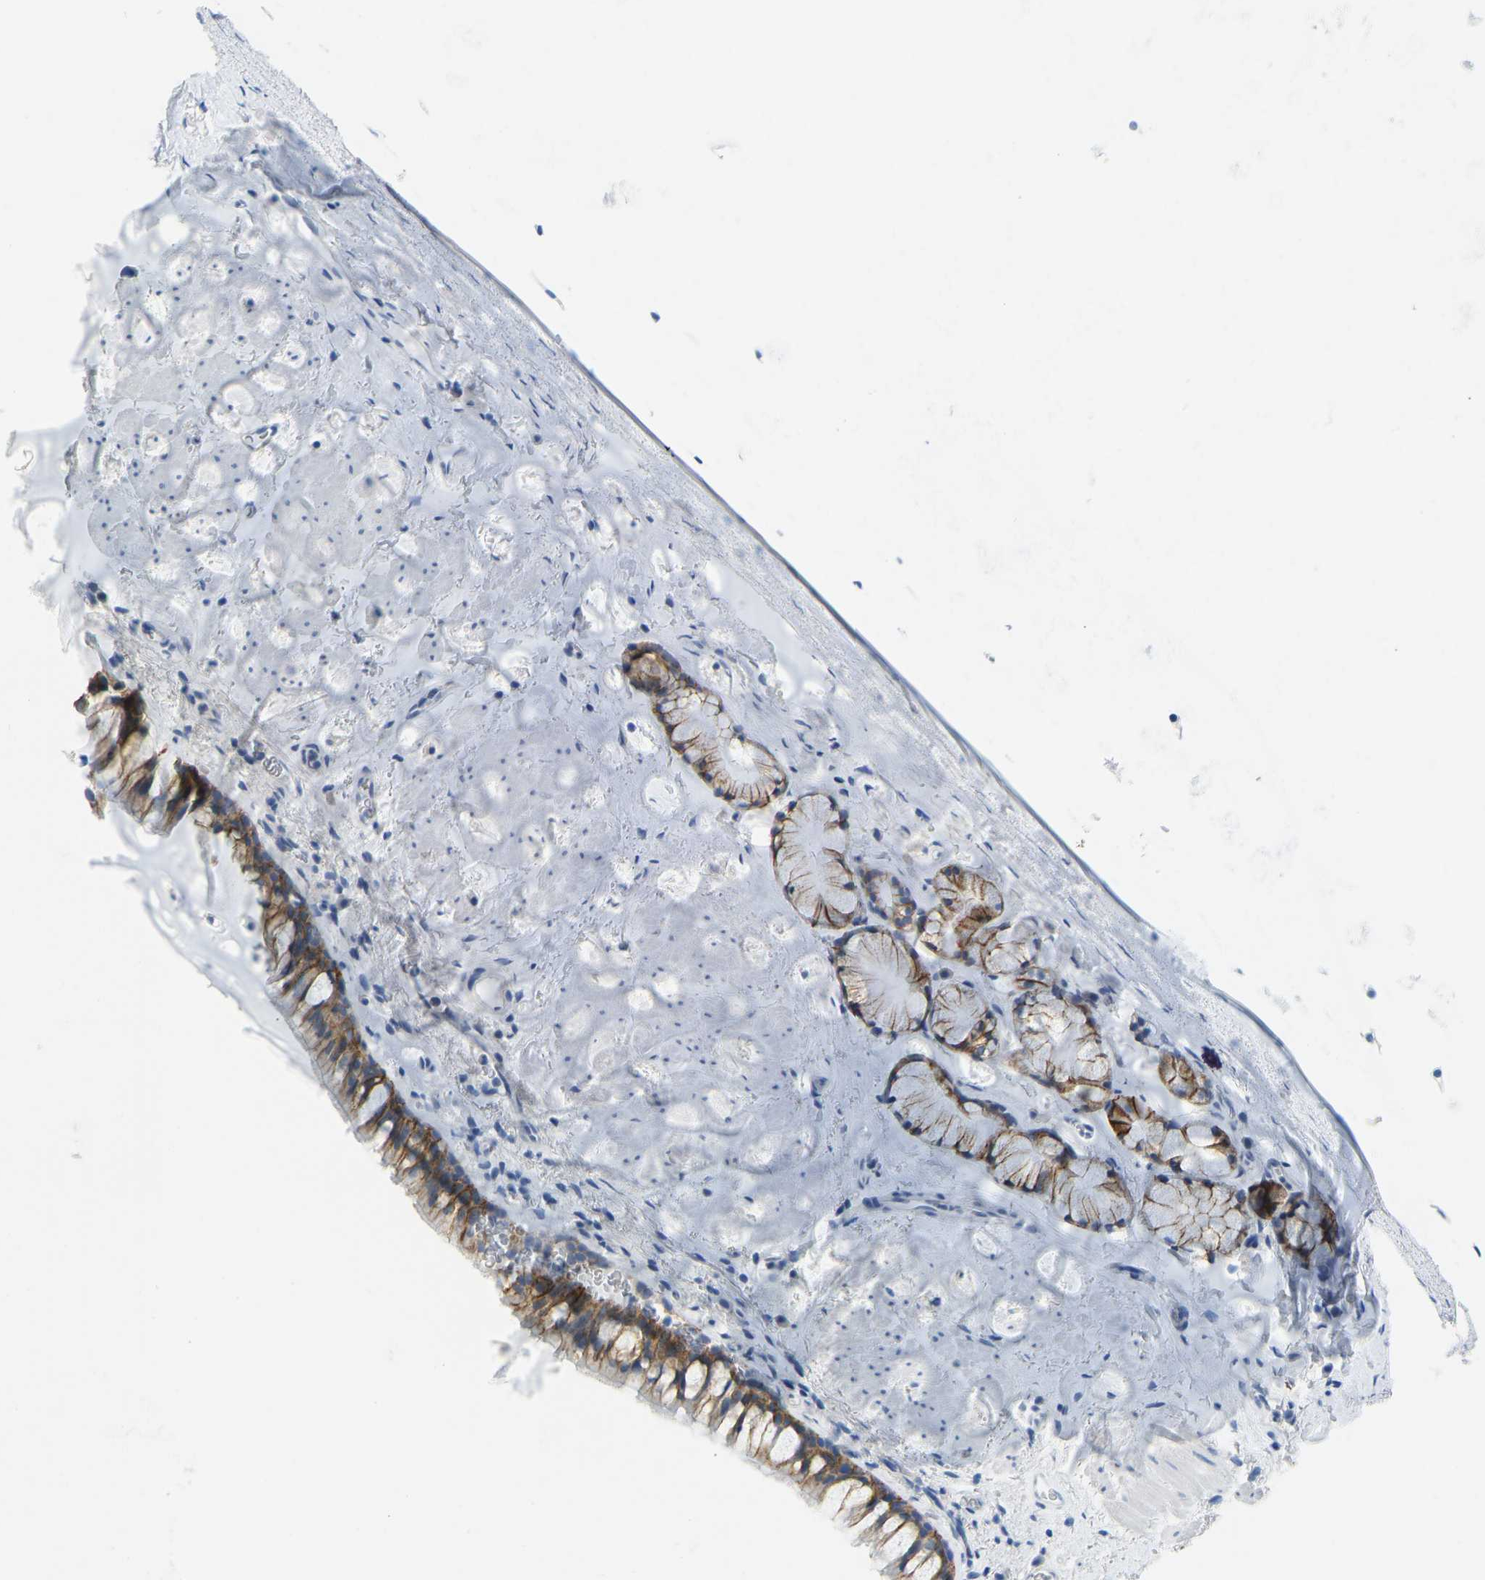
{"staining": {"intensity": "moderate", "quantity": ">75%", "location": "cytoplasmic/membranous"}, "tissue": "bronchus", "cell_type": "Respiratory epithelial cells", "image_type": "normal", "snomed": [{"axis": "morphology", "description": "Normal tissue, NOS"}, {"axis": "topography", "description": "Cartilage tissue"}, {"axis": "topography", "description": "Bronchus"}], "caption": "Immunohistochemical staining of unremarkable human bronchus demonstrates medium levels of moderate cytoplasmic/membranous expression in approximately >75% of respiratory epithelial cells. (Brightfield microscopy of DAB IHC at high magnification).", "gene": "ATP1A1", "patient": {"sex": "female", "age": 53}}